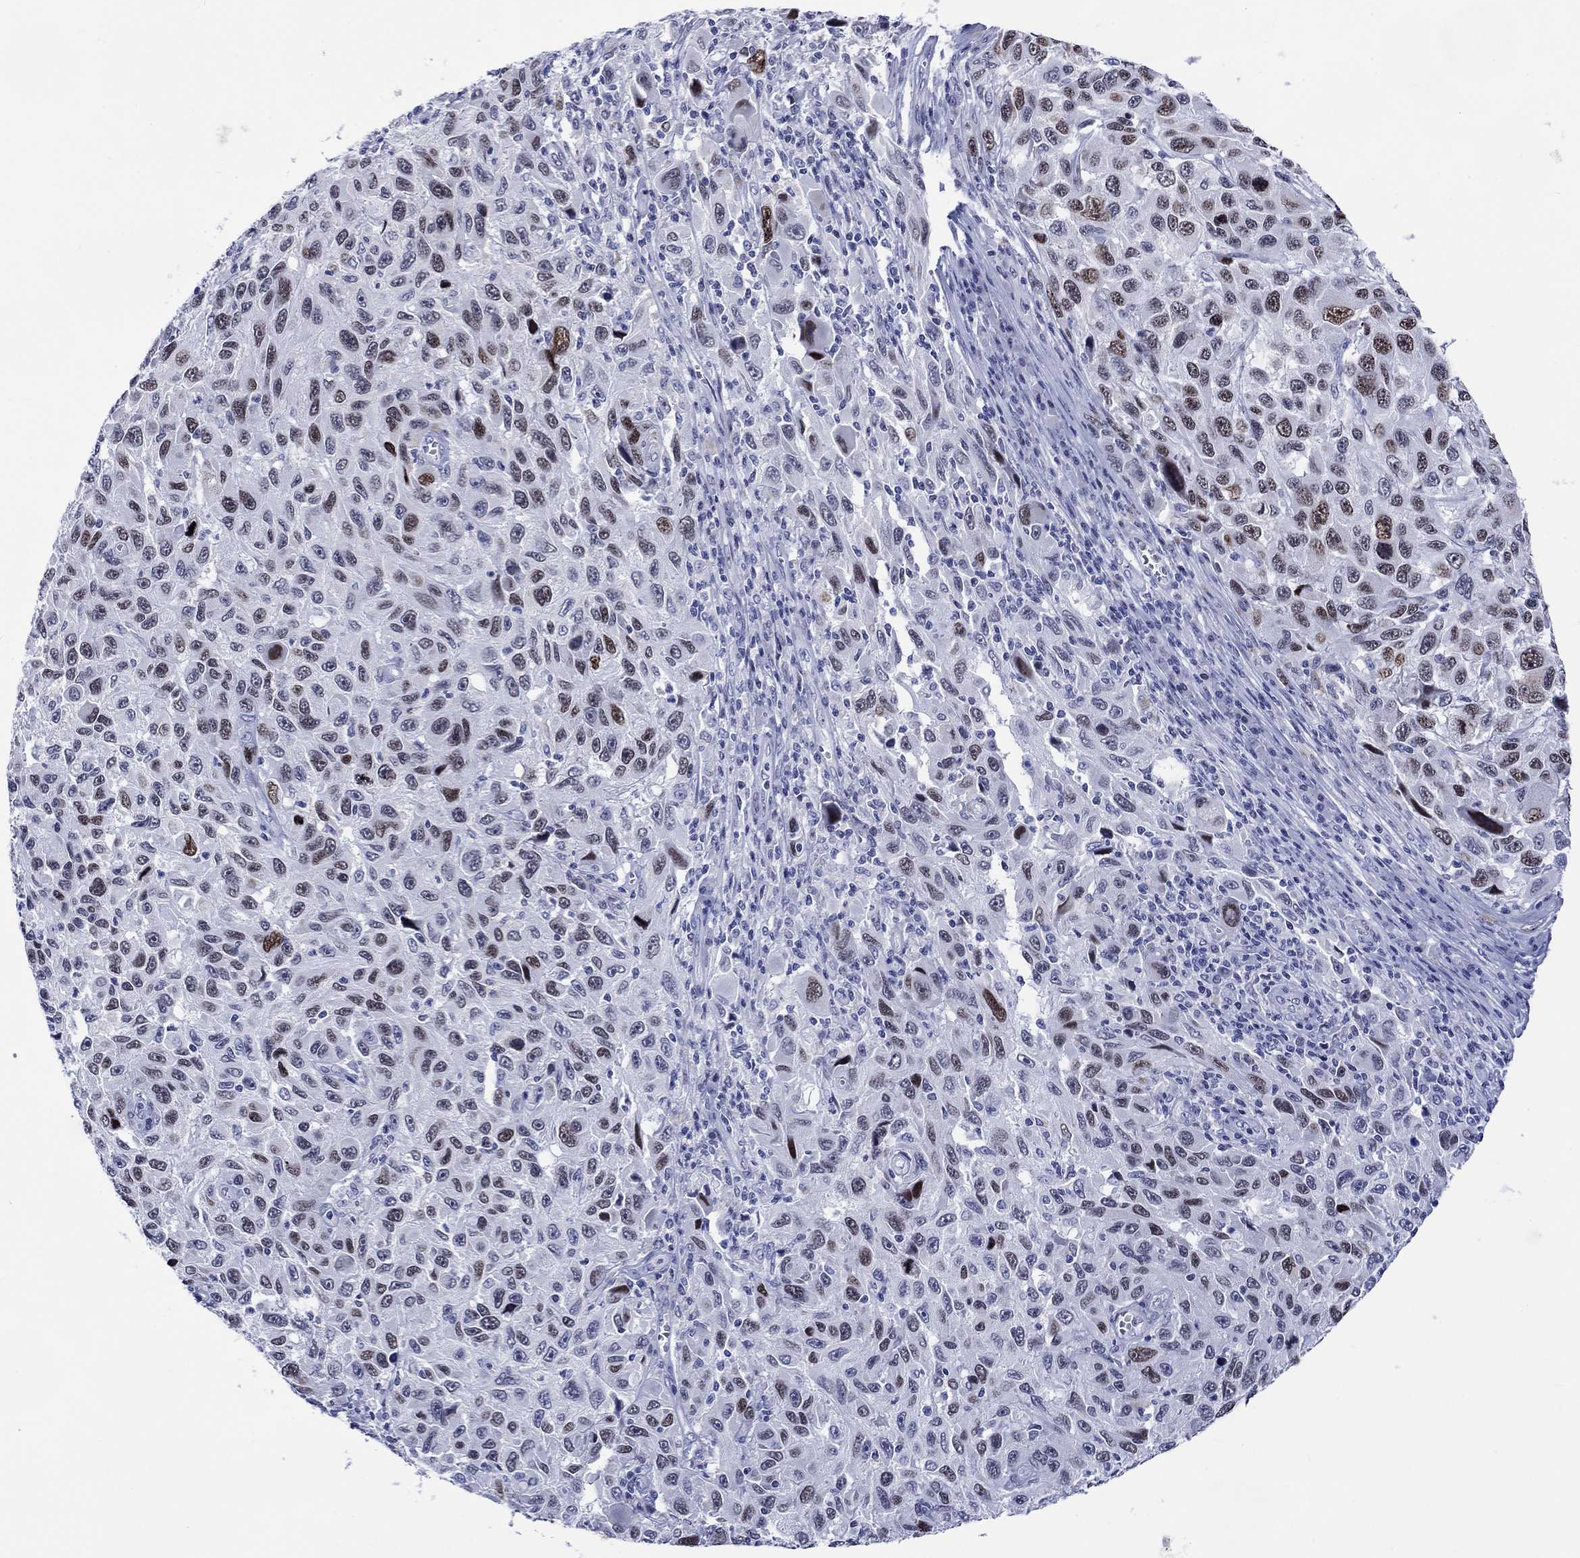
{"staining": {"intensity": "strong", "quantity": "25%-75%", "location": "nuclear"}, "tissue": "melanoma", "cell_type": "Tumor cells", "image_type": "cancer", "snomed": [{"axis": "morphology", "description": "Malignant melanoma, NOS"}, {"axis": "topography", "description": "Skin"}], "caption": "A micrograph of human melanoma stained for a protein displays strong nuclear brown staining in tumor cells.", "gene": "CDCA2", "patient": {"sex": "male", "age": 53}}